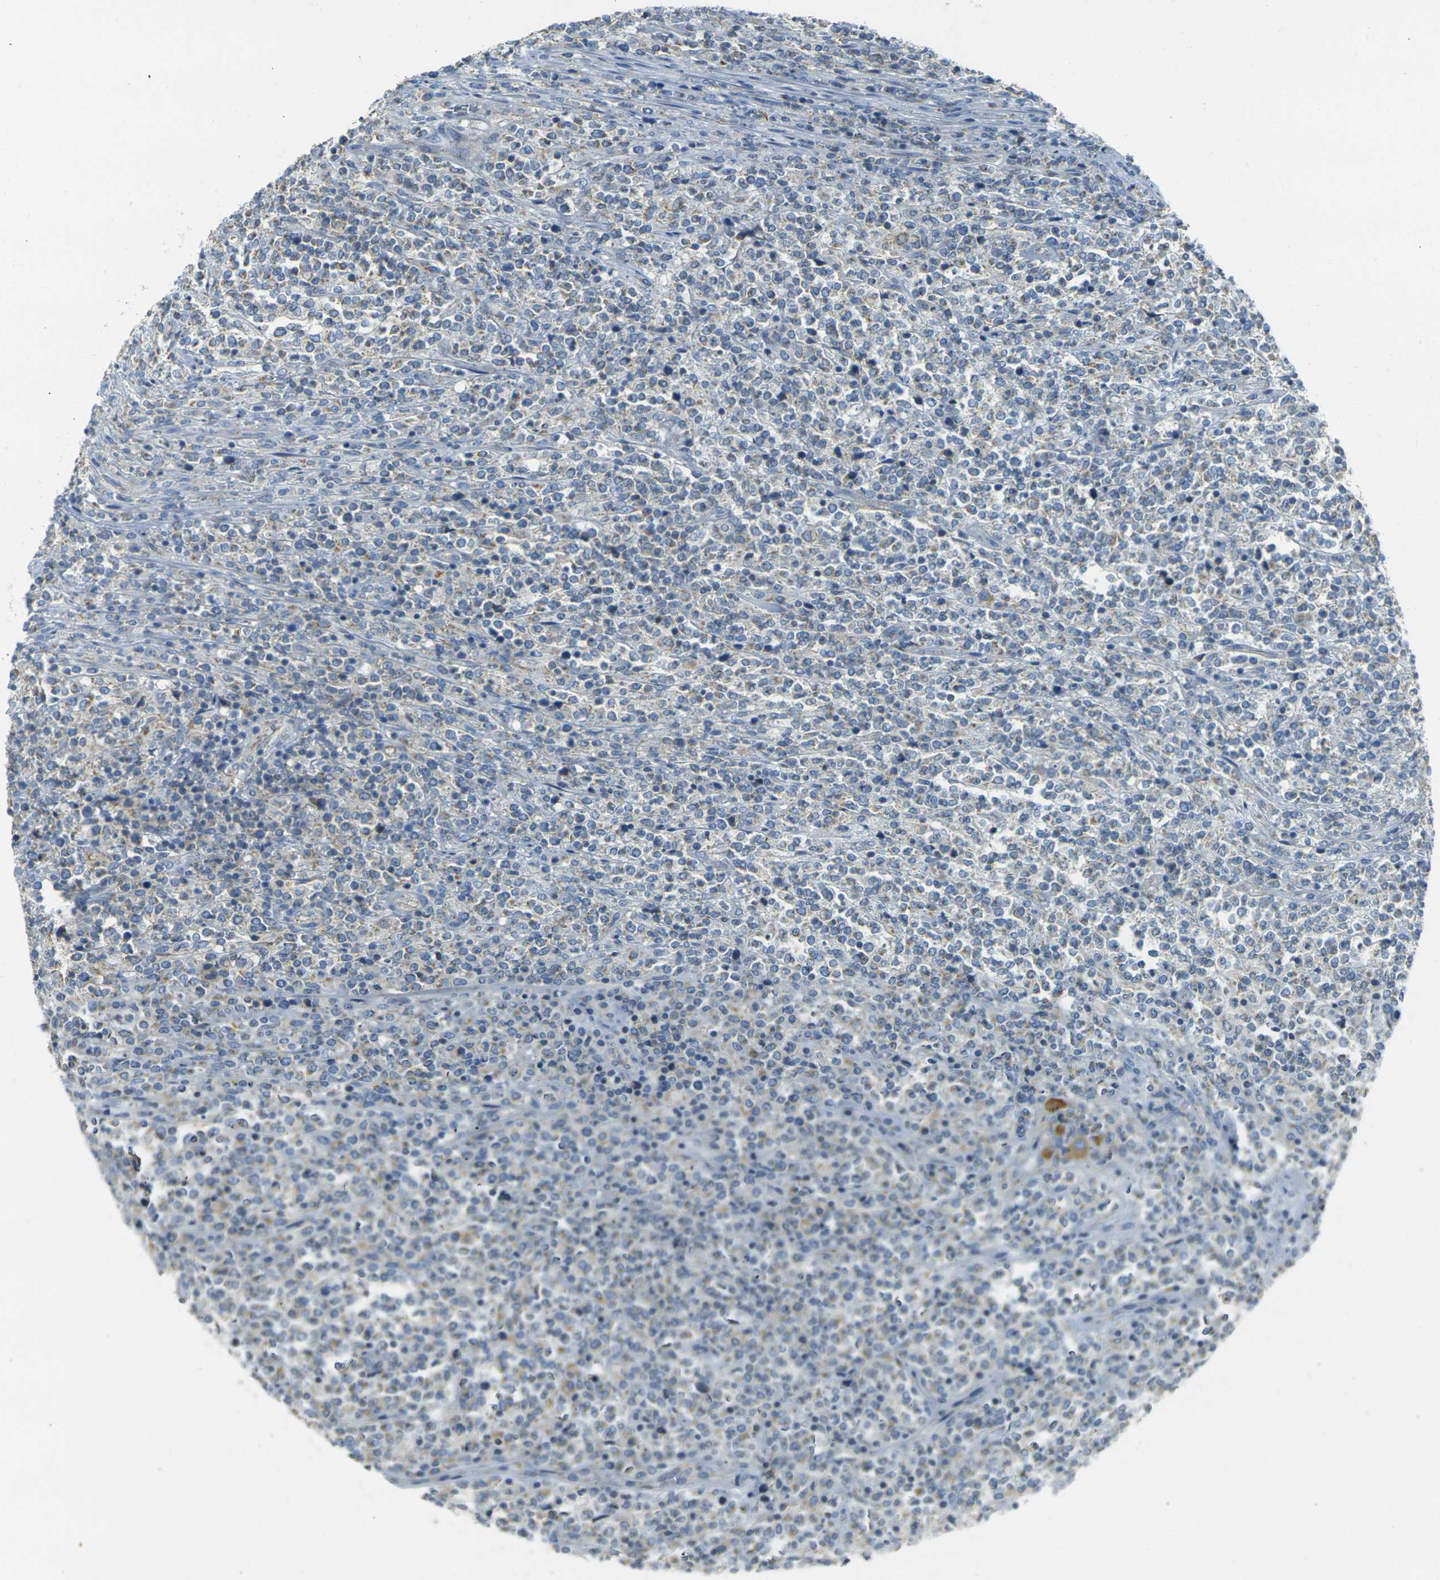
{"staining": {"intensity": "weak", "quantity": "<25%", "location": "cytoplasmic/membranous"}, "tissue": "lymphoma", "cell_type": "Tumor cells", "image_type": "cancer", "snomed": [{"axis": "morphology", "description": "Malignant lymphoma, non-Hodgkin's type, High grade"}, {"axis": "topography", "description": "Soft tissue"}], "caption": "Immunohistochemical staining of lymphoma exhibits no significant positivity in tumor cells.", "gene": "PARD6B", "patient": {"sex": "male", "age": 18}}